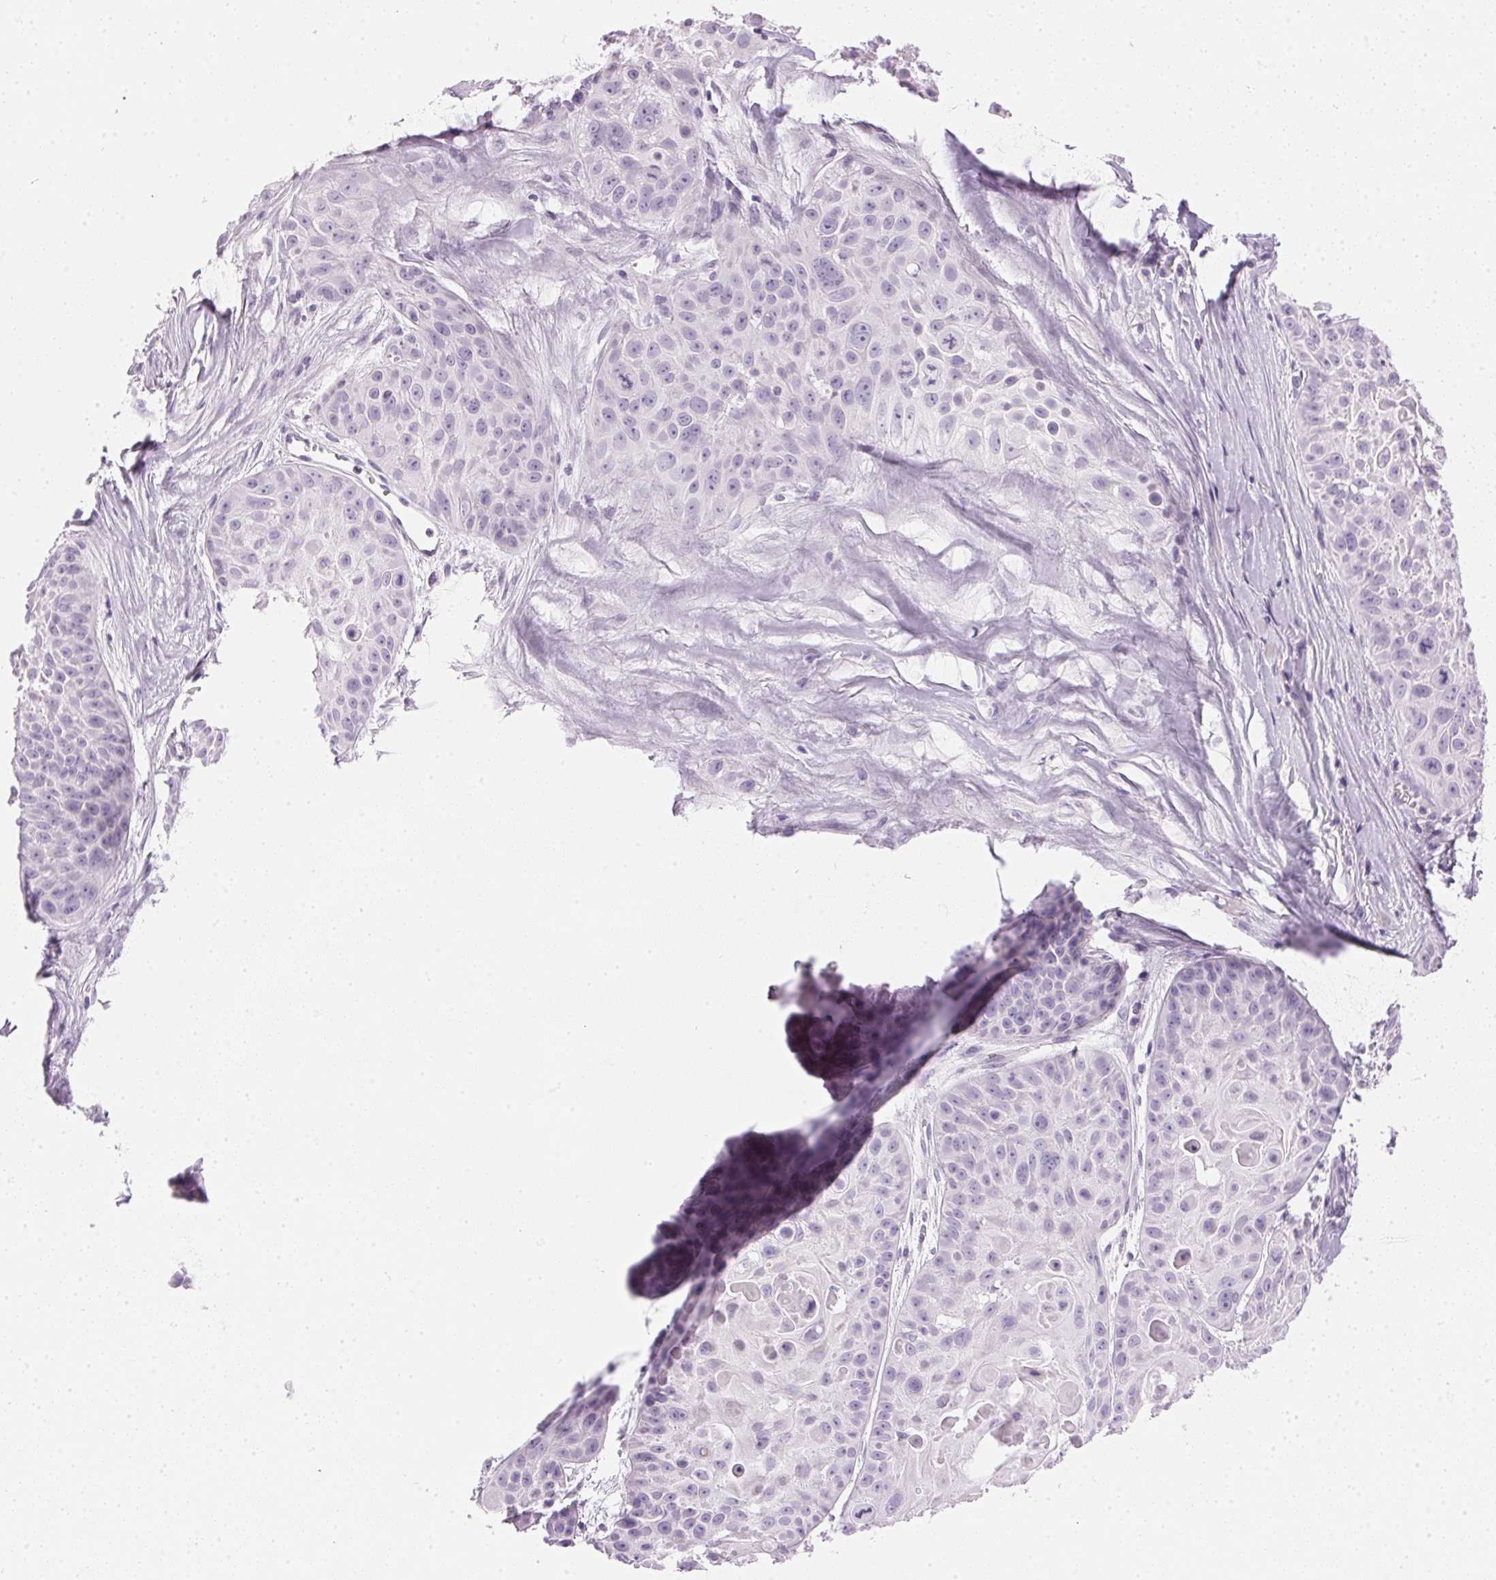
{"staining": {"intensity": "negative", "quantity": "none", "location": "none"}, "tissue": "skin cancer", "cell_type": "Tumor cells", "image_type": "cancer", "snomed": [{"axis": "morphology", "description": "Squamous cell carcinoma, NOS"}, {"axis": "topography", "description": "Skin"}, {"axis": "topography", "description": "Anal"}], "caption": "Human skin squamous cell carcinoma stained for a protein using immunohistochemistry (IHC) reveals no positivity in tumor cells.", "gene": "IGFBP1", "patient": {"sex": "female", "age": 75}}